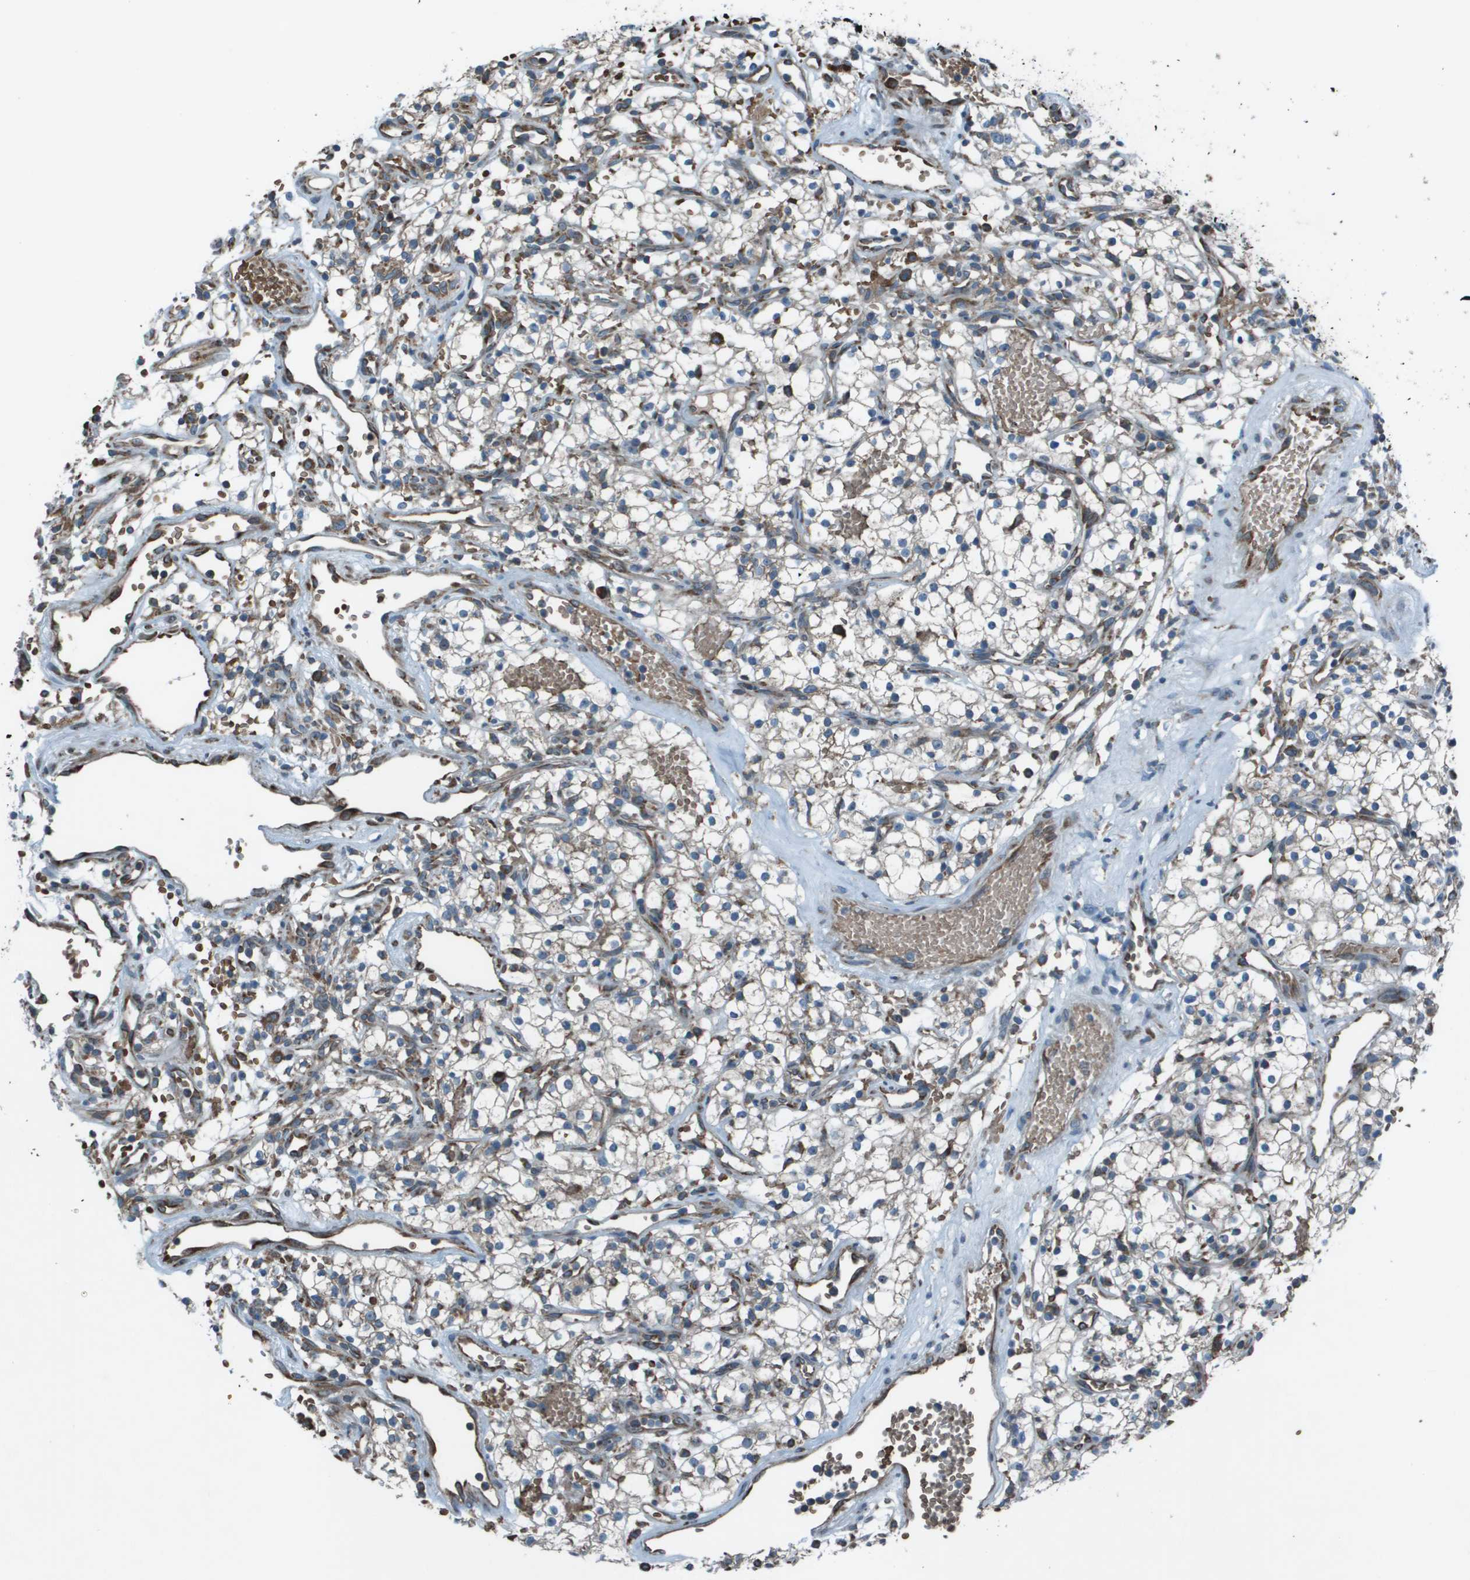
{"staining": {"intensity": "weak", "quantity": "<25%", "location": "cytoplasmic/membranous"}, "tissue": "renal cancer", "cell_type": "Tumor cells", "image_type": "cancer", "snomed": [{"axis": "morphology", "description": "Adenocarcinoma, NOS"}, {"axis": "topography", "description": "Kidney"}], "caption": "Immunohistochemistry (IHC) histopathology image of human renal cancer stained for a protein (brown), which exhibits no staining in tumor cells.", "gene": "UTS2", "patient": {"sex": "male", "age": 59}}